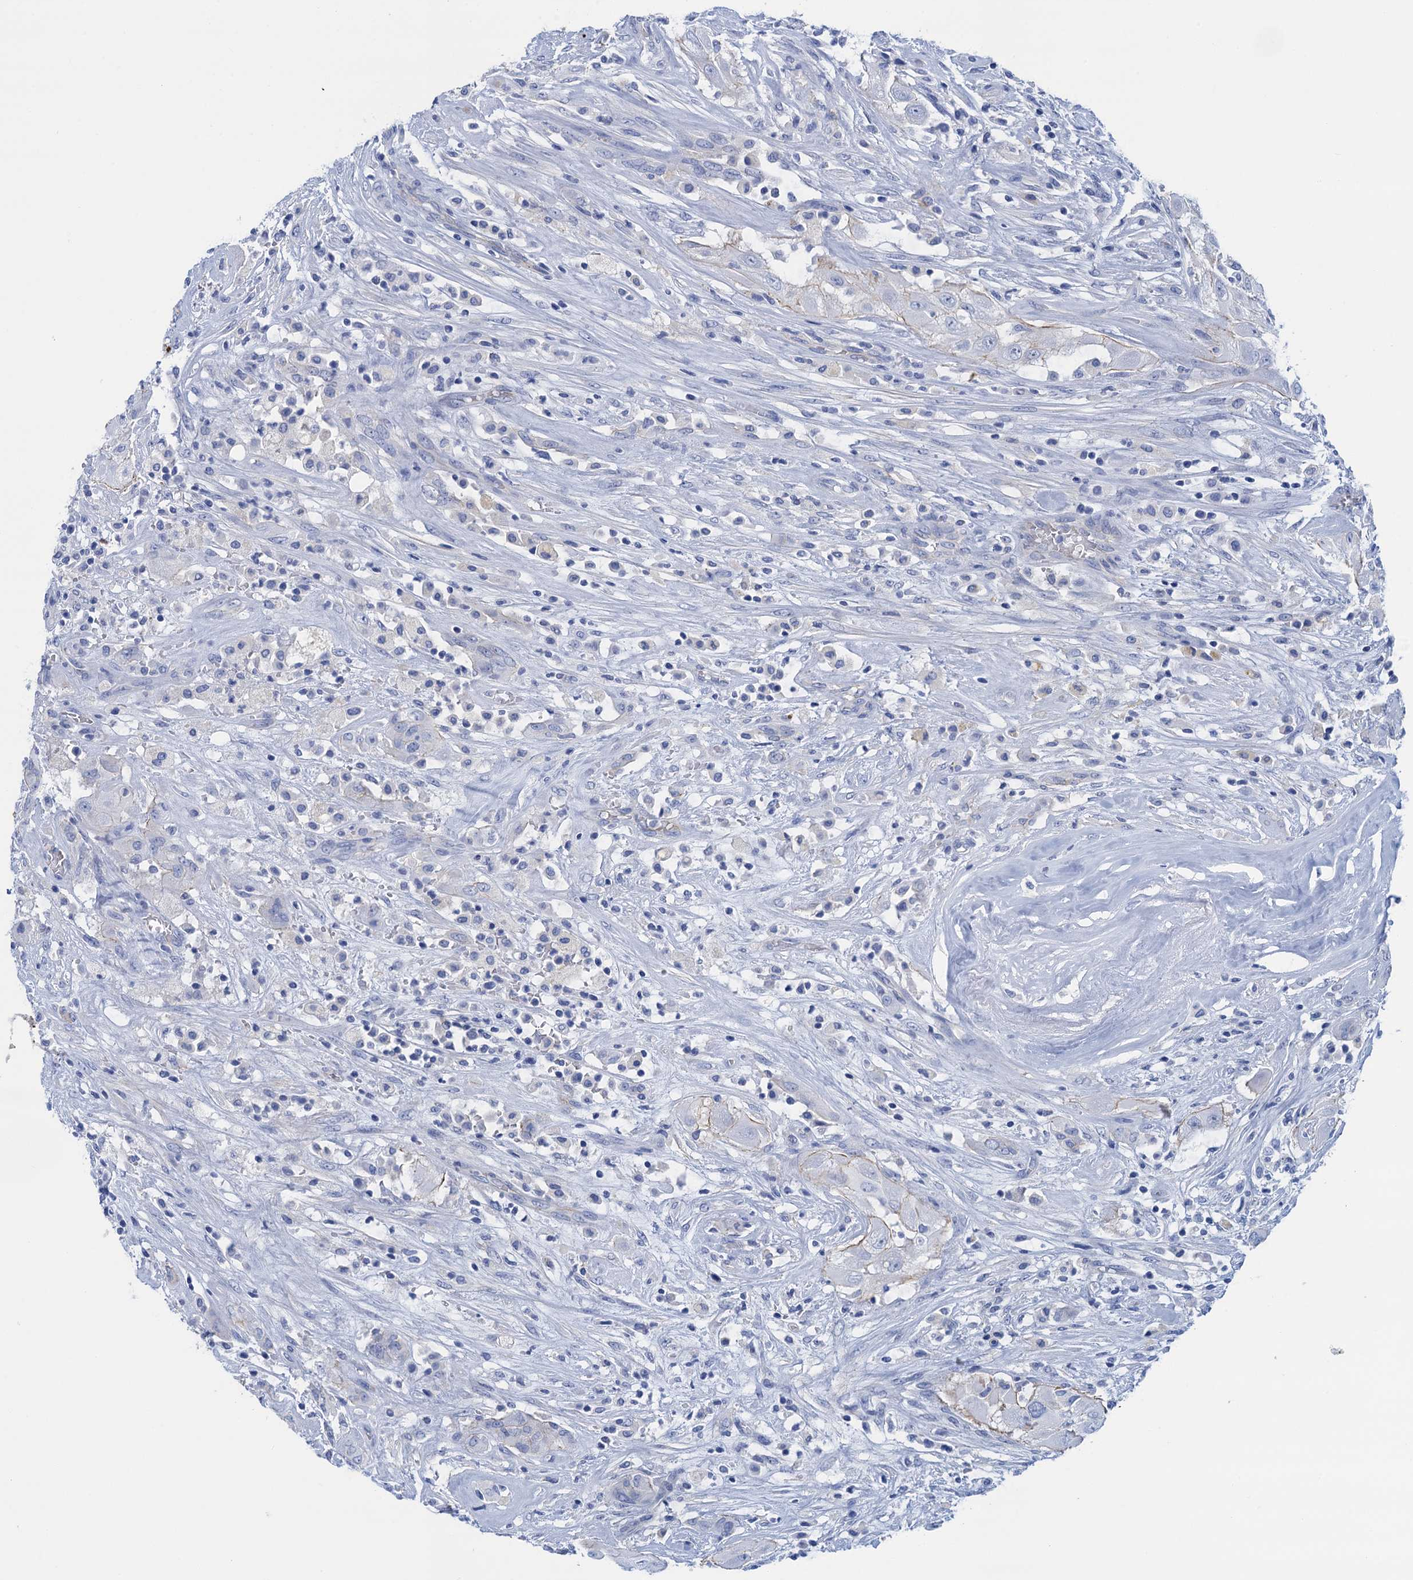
{"staining": {"intensity": "negative", "quantity": "none", "location": "none"}, "tissue": "thyroid cancer", "cell_type": "Tumor cells", "image_type": "cancer", "snomed": [{"axis": "morphology", "description": "Papillary adenocarcinoma, NOS"}, {"axis": "topography", "description": "Thyroid gland"}], "caption": "Immunohistochemical staining of human papillary adenocarcinoma (thyroid) reveals no significant expression in tumor cells. The staining is performed using DAB brown chromogen with nuclei counter-stained in using hematoxylin.", "gene": "CALML5", "patient": {"sex": "female", "age": 59}}